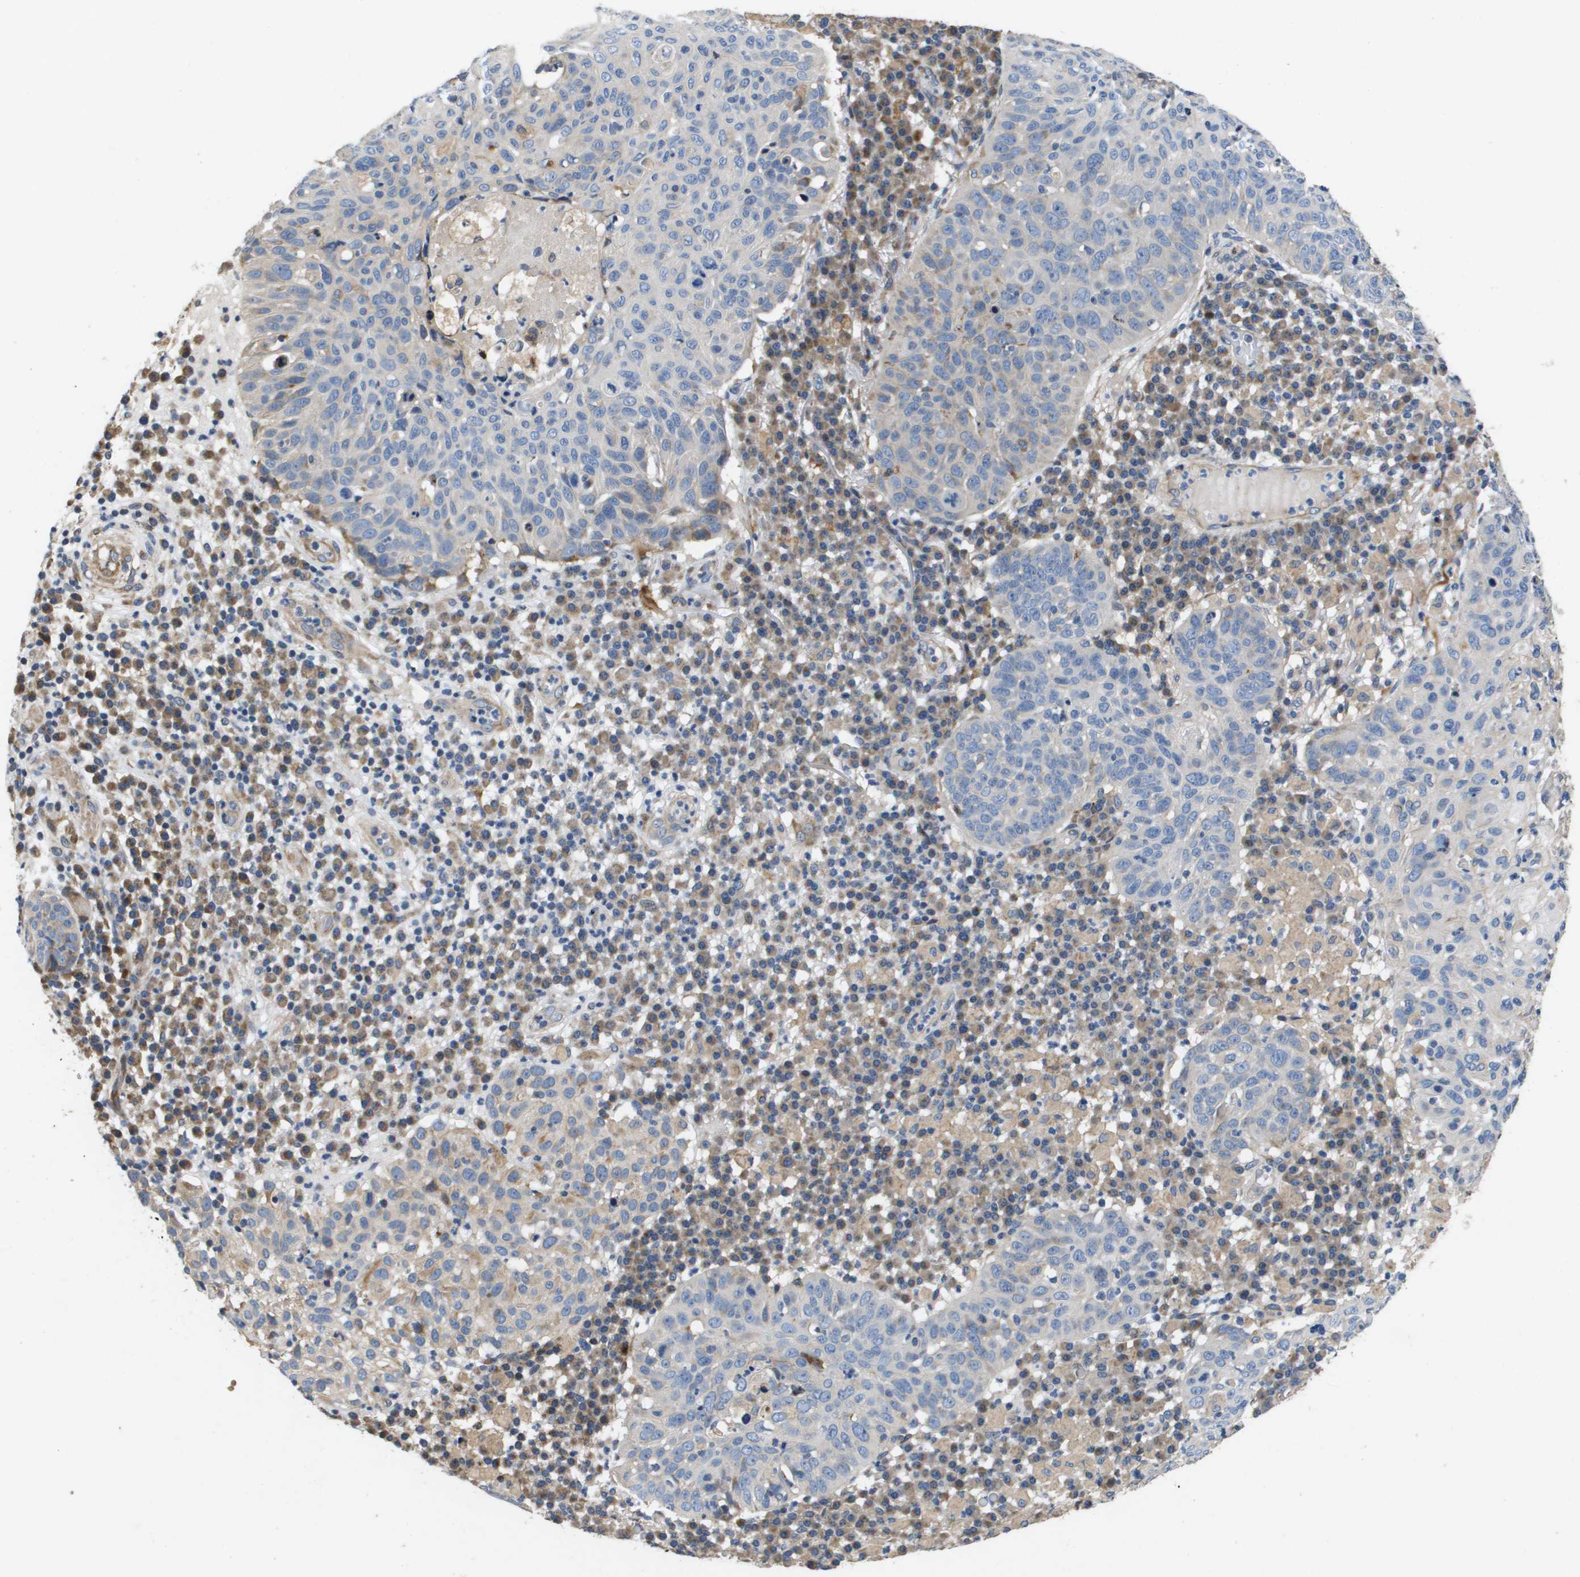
{"staining": {"intensity": "negative", "quantity": "none", "location": "none"}, "tissue": "skin cancer", "cell_type": "Tumor cells", "image_type": "cancer", "snomed": [{"axis": "morphology", "description": "Squamous cell carcinoma in situ, NOS"}, {"axis": "morphology", "description": "Squamous cell carcinoma, NOS"}, {"axis": "topography", "description": "Skin"}], "caption": "The immunohistochemistry image has no significant staining in tumor cells of squamous cell carcinoma in situ (skin) tissue.", "gene": "ENTPD2", "patient": {"sex": "male", "age": 93}}